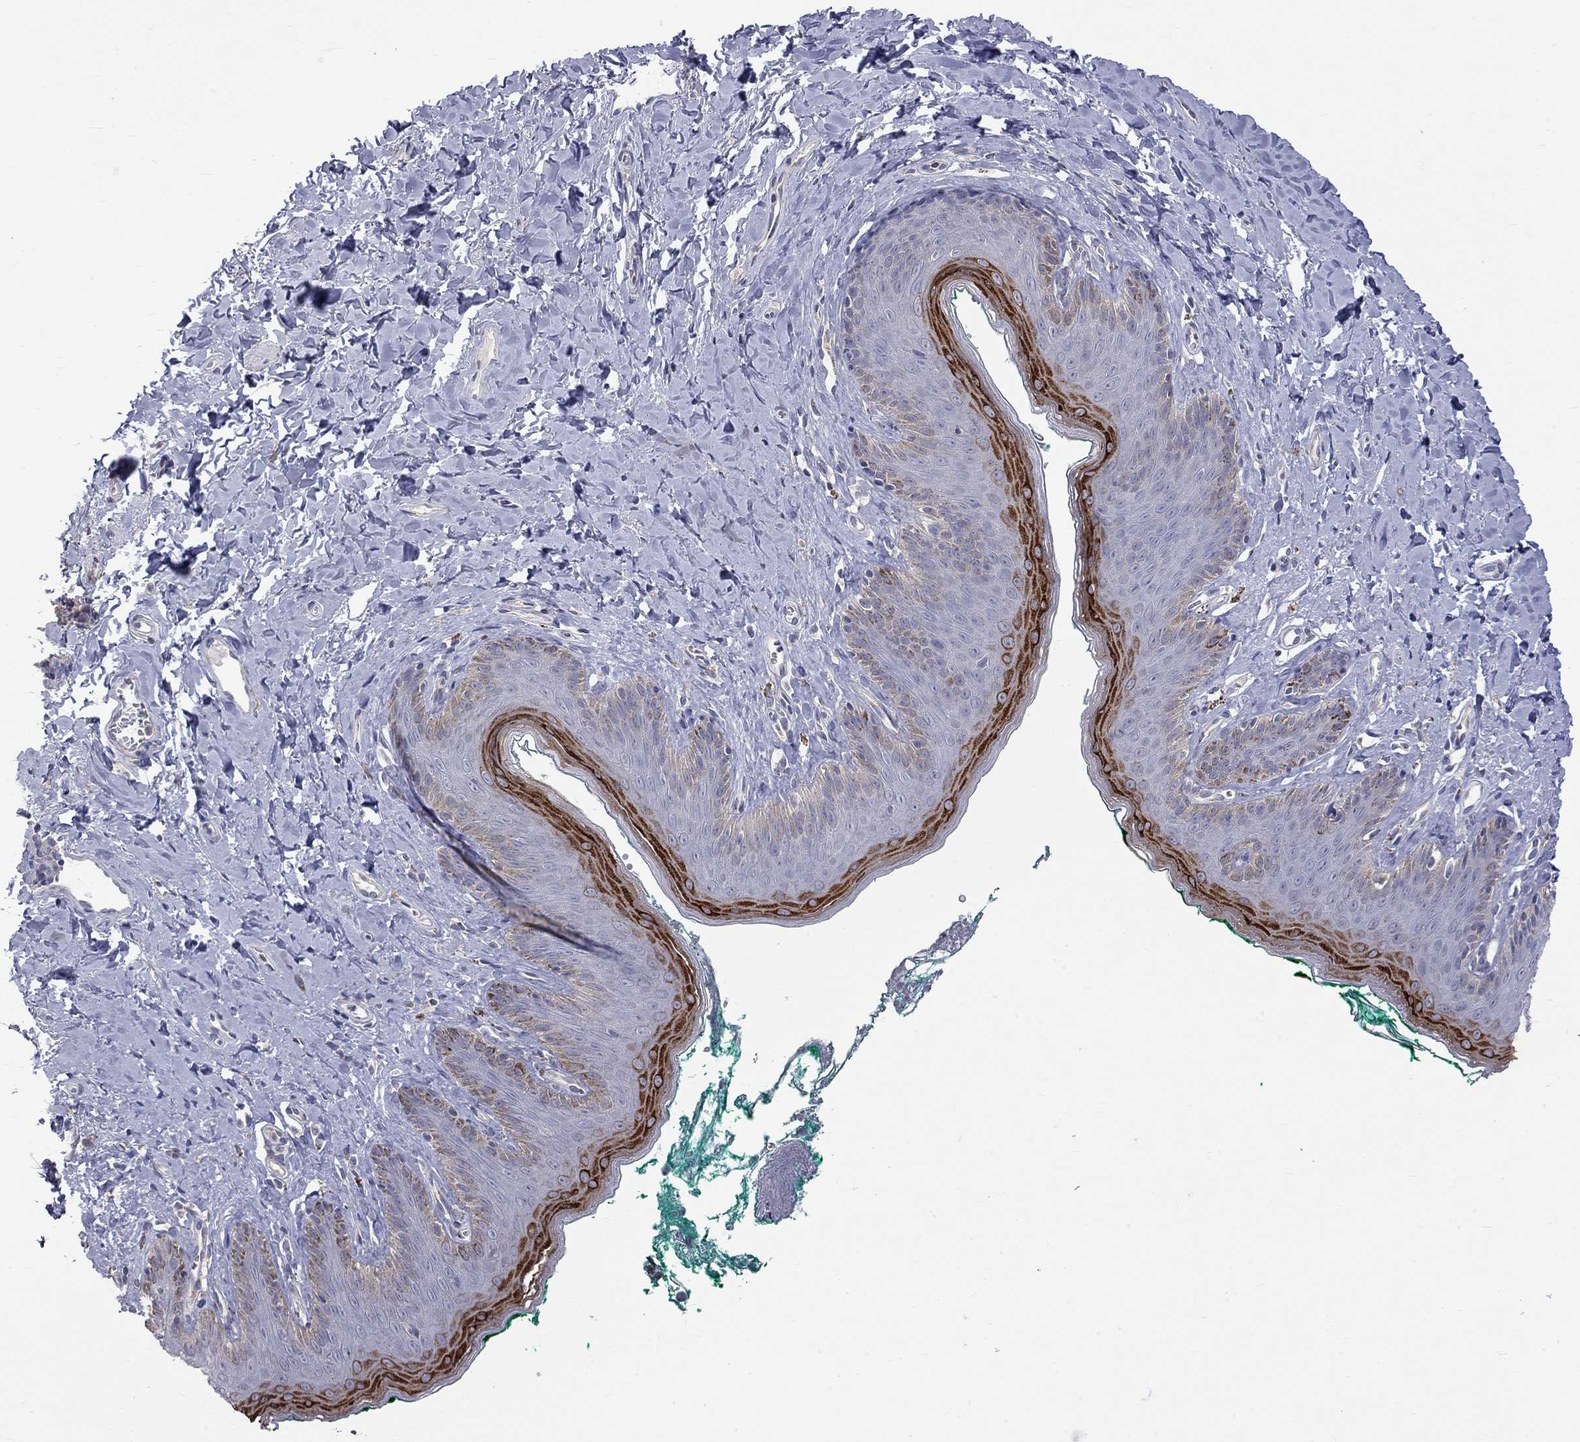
{"staining": {"intensity": "strong", "quantity": "<25%", "location": "cytoplasmic/membranous"}, "tissue": "skin", "cell_type": "Epidermal cells", "image_type": "normal", "snomed": [{"axis": "morphology", "description": "Normal tissue, NOS"}, {"axis": "topography", "description": "Vulva"}], "caption": "Immunohistochemical staining of unremarkable skin exhibits medium levels of strong cytoplasmic/membranous positivity in about <25% of epidermal cells.", "gene": "OPRK1", "patient": {"sex": "female", "age": 66}}